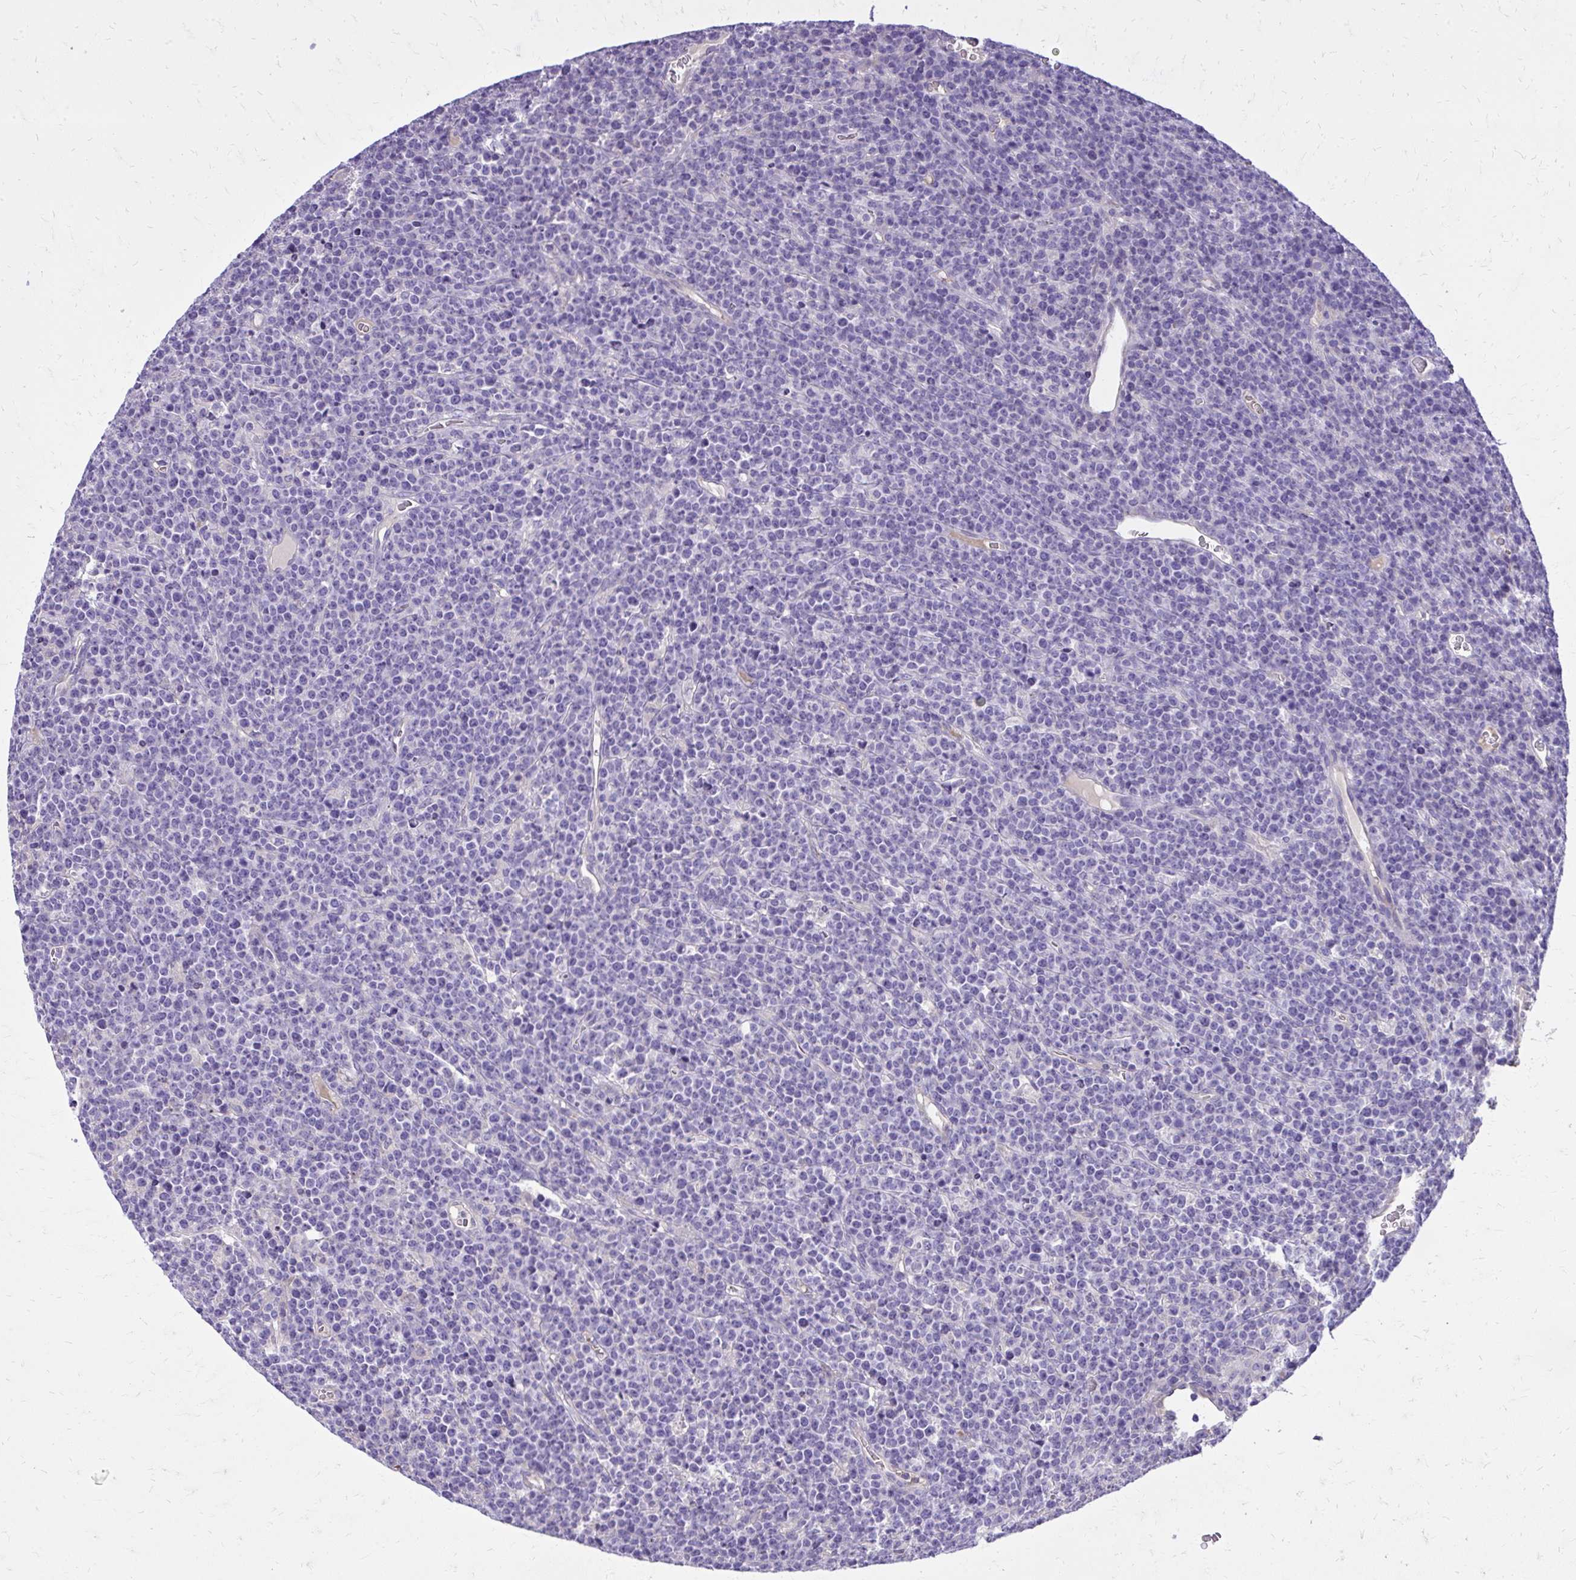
{"staining": {"intensity": "negative", "quantity": "none", "location": "none"}, "tissue": "lymphoma", "cell_type": "Tumor cells", "image_type": "cancer", "snomed": [{"axis": "morphology", "description": "Malignant lymphoma, non-Hodgkin's type, High grade"}, {"axis": "topography", "description": "Ovary"}], "caption": "High-grade malignant lymphoma, non-Hodgkin's type was stained to show a protein in brown. There is no significant staining in tumor cells.", "gene": "RUNDC3B", "patient": {"sex": "female", "age": 56}}